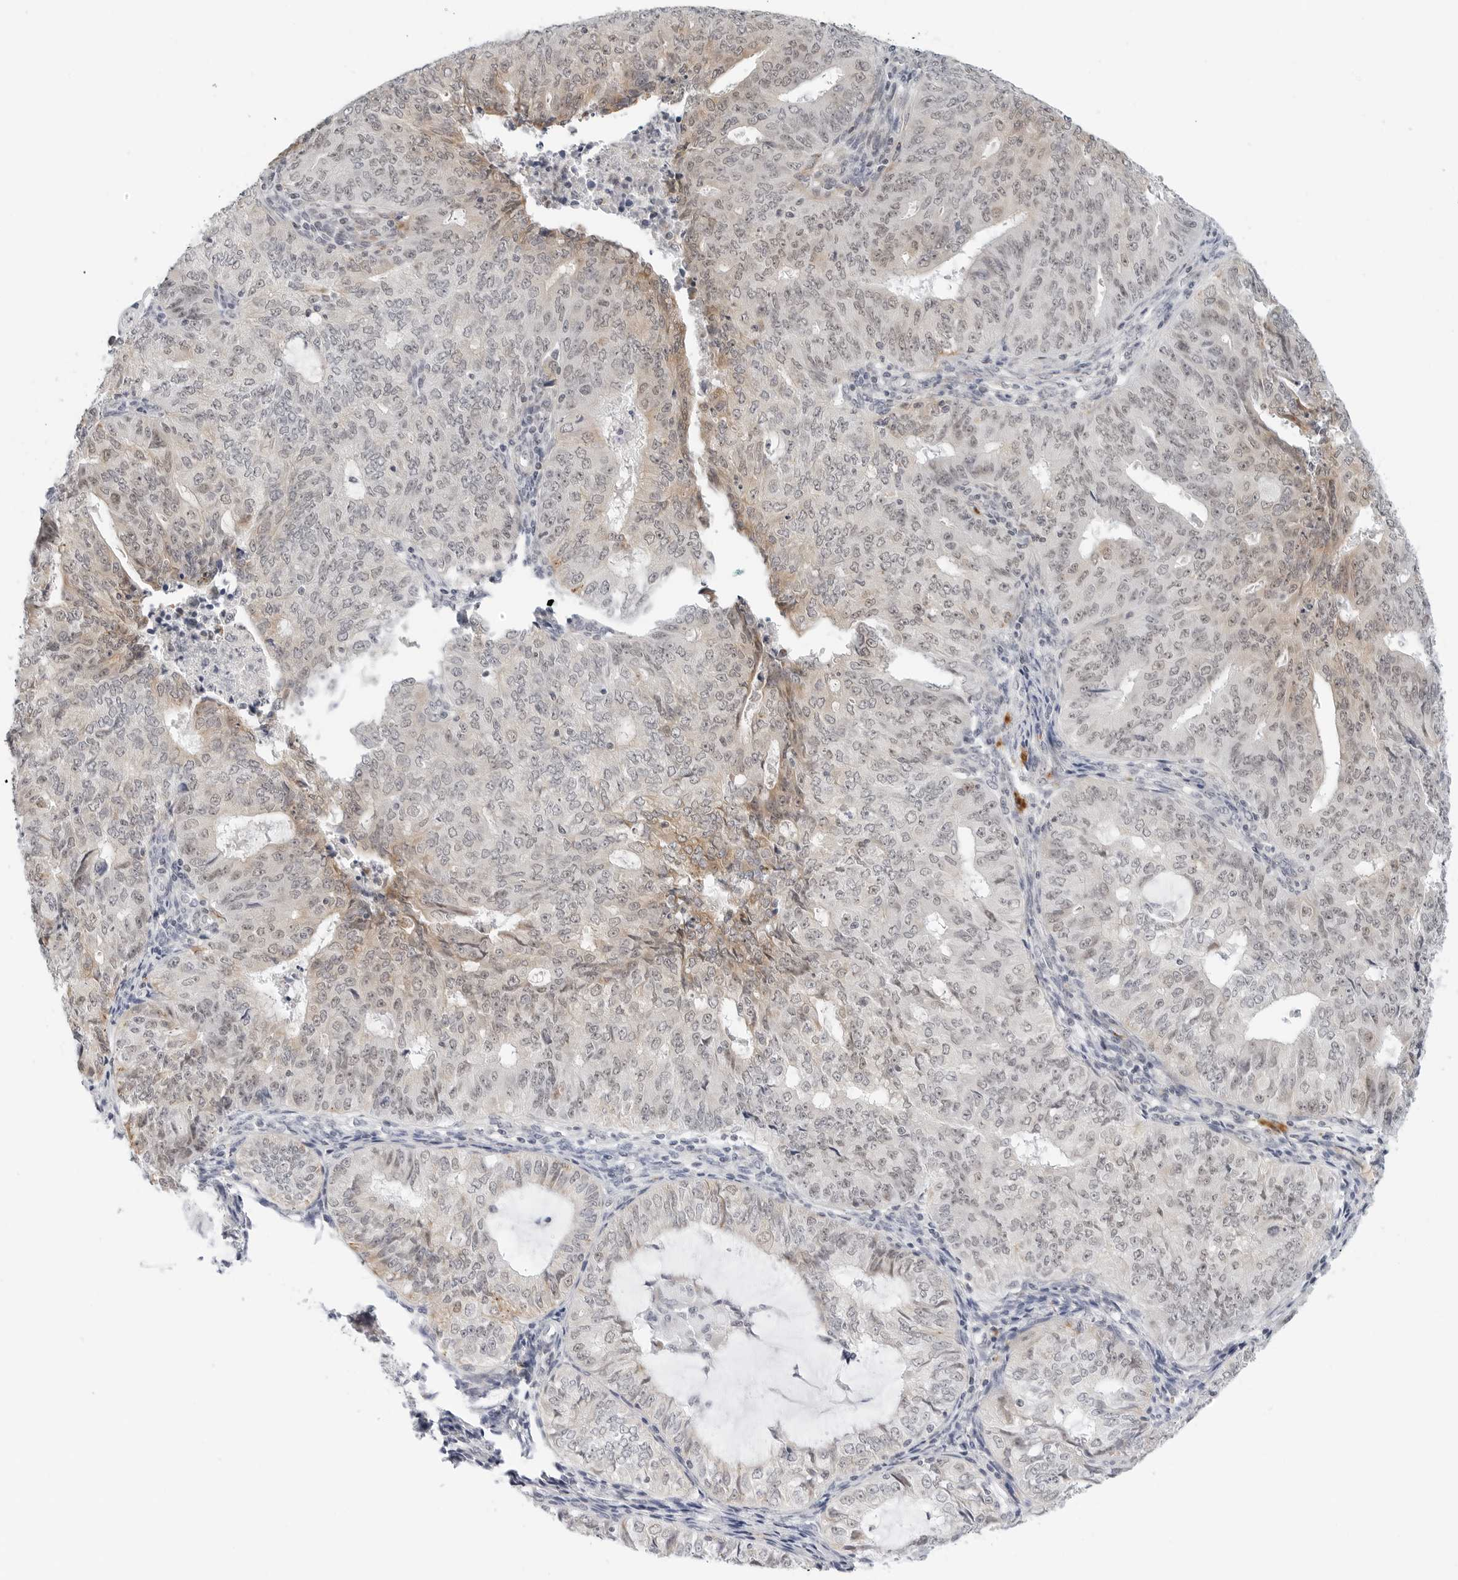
{"staining": {"intensity": "moderate", "quantity": "<25%", "location": "cytoplasmic/membranous"}, "tissue": "endometrial cancer", "cell_type": "Tumor cells", "image_type": "cancer", "snomed": [{"axis": "morphology", "description": "Adenocarcinoma, NOS"}, {"axis": "topography", "description": "Endometrium"}], "caption": "High-magnification brightfield microscopy of endometrial cancer (adenocarcinoma) stained with DAB (3,3'-diaminobenzidine) (brown) and counterstained with hematoxylin (blue). tumor cells exhibit moderate cytoplasmic/membranous expression is present in approximately<25% of cells. (Stains: DAB (3,3'-diaminobenzidine) in brown, nuclei in blue, Microscopy: brightfield microscopy at high magnification).", "gene": "TSEN2", "patient": {"sex": "female", "age": 32}}